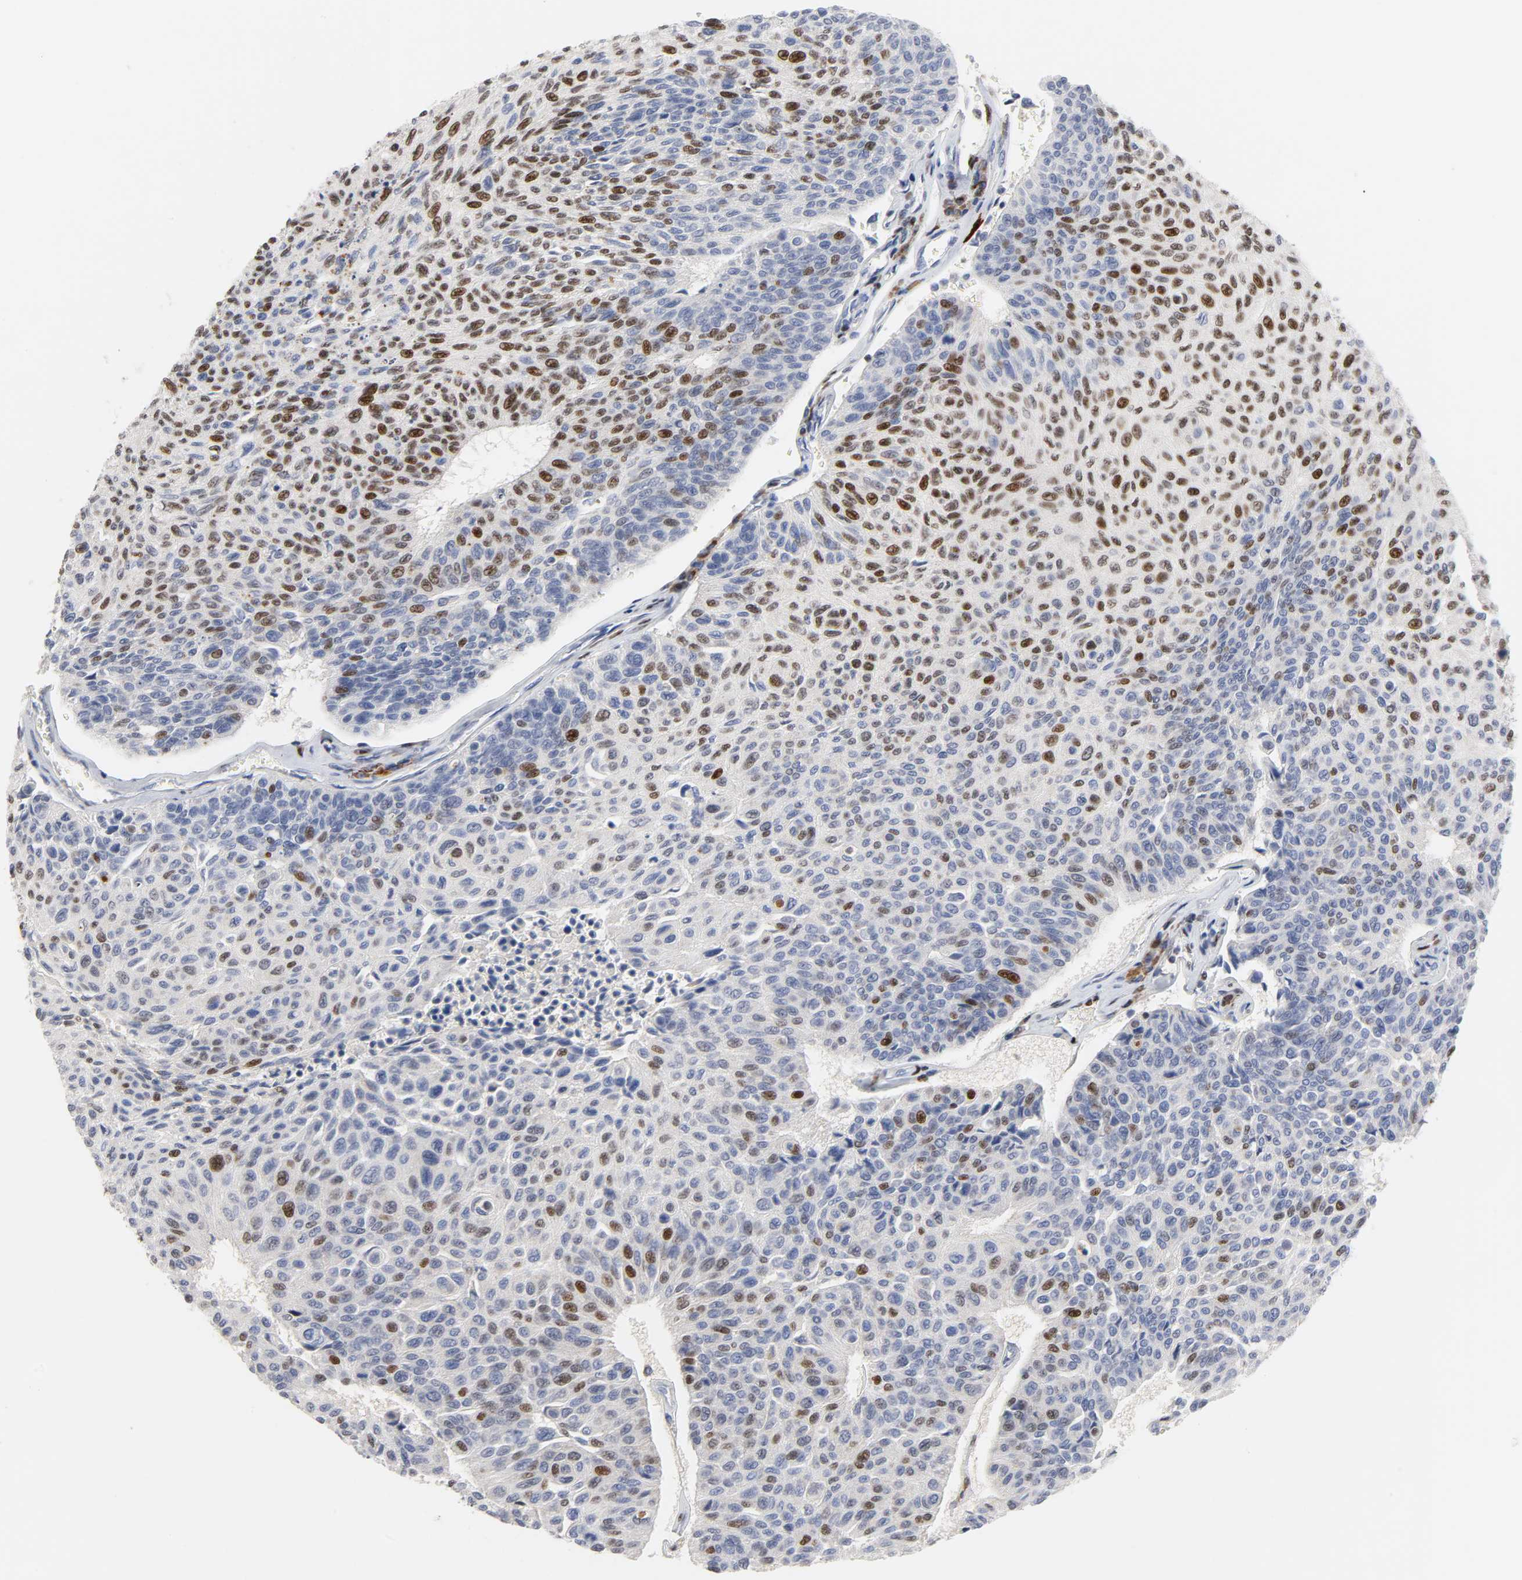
{"staining": {"intensity": "strong", "quantity": "25%-75%", "location": "nuclear"}, "tissue": "urothelial cancer", "cell_type": "Tumor cells", "image_type": "cancer", "snomed": [{"axis": "morphology", "description": "Urothelial carcinoma, High grade"}, {"axis": "topography", "description": "Urinary bladder"}], "caption": "This is a micrograph of immunohistochemistry staining of urothelial cancer, which shows strong staining in the nuclear of tumor cells.", "gene": "CREBBP", "patient": {"sex": "male", "age": 66}}